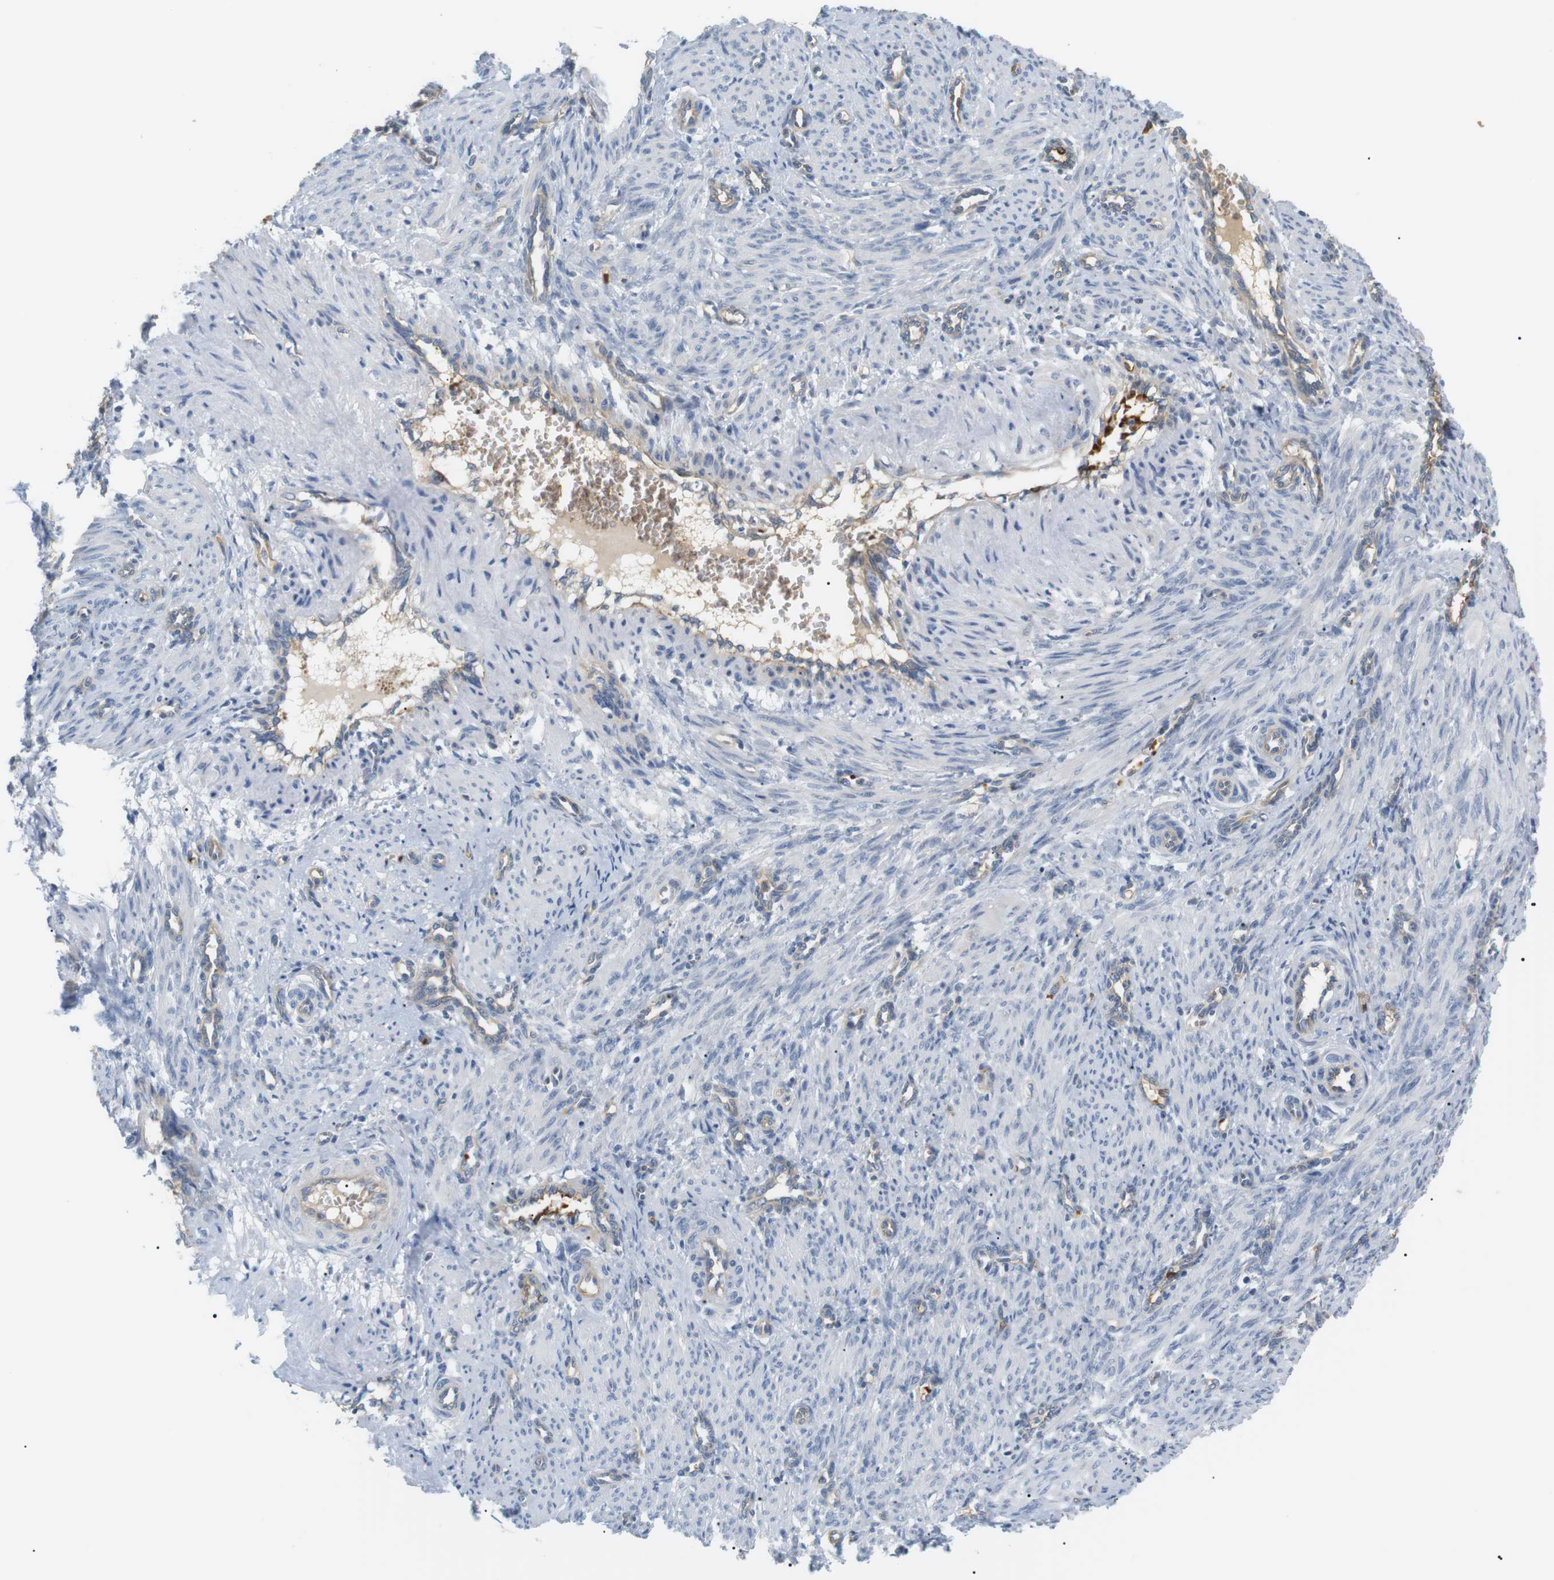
{"staining": {"intensity": "negative", "quantity": "none", "location": "none"}, "tissue": "smooth muscle", "cell_type": "Smooth muscle cells", "image_type": "normal", "snomed": [{"axis": "morphology", "description": "Normal tissue, NOS"}, {"axis": "topography", "description": "Endometrium"}], "caption": "A micrograph of smooth muscle stained for a protein displays no brown staining in smooth muscle cells.", "gene": "ADCY10", "patient": {"sex": "female", "age": 33}}